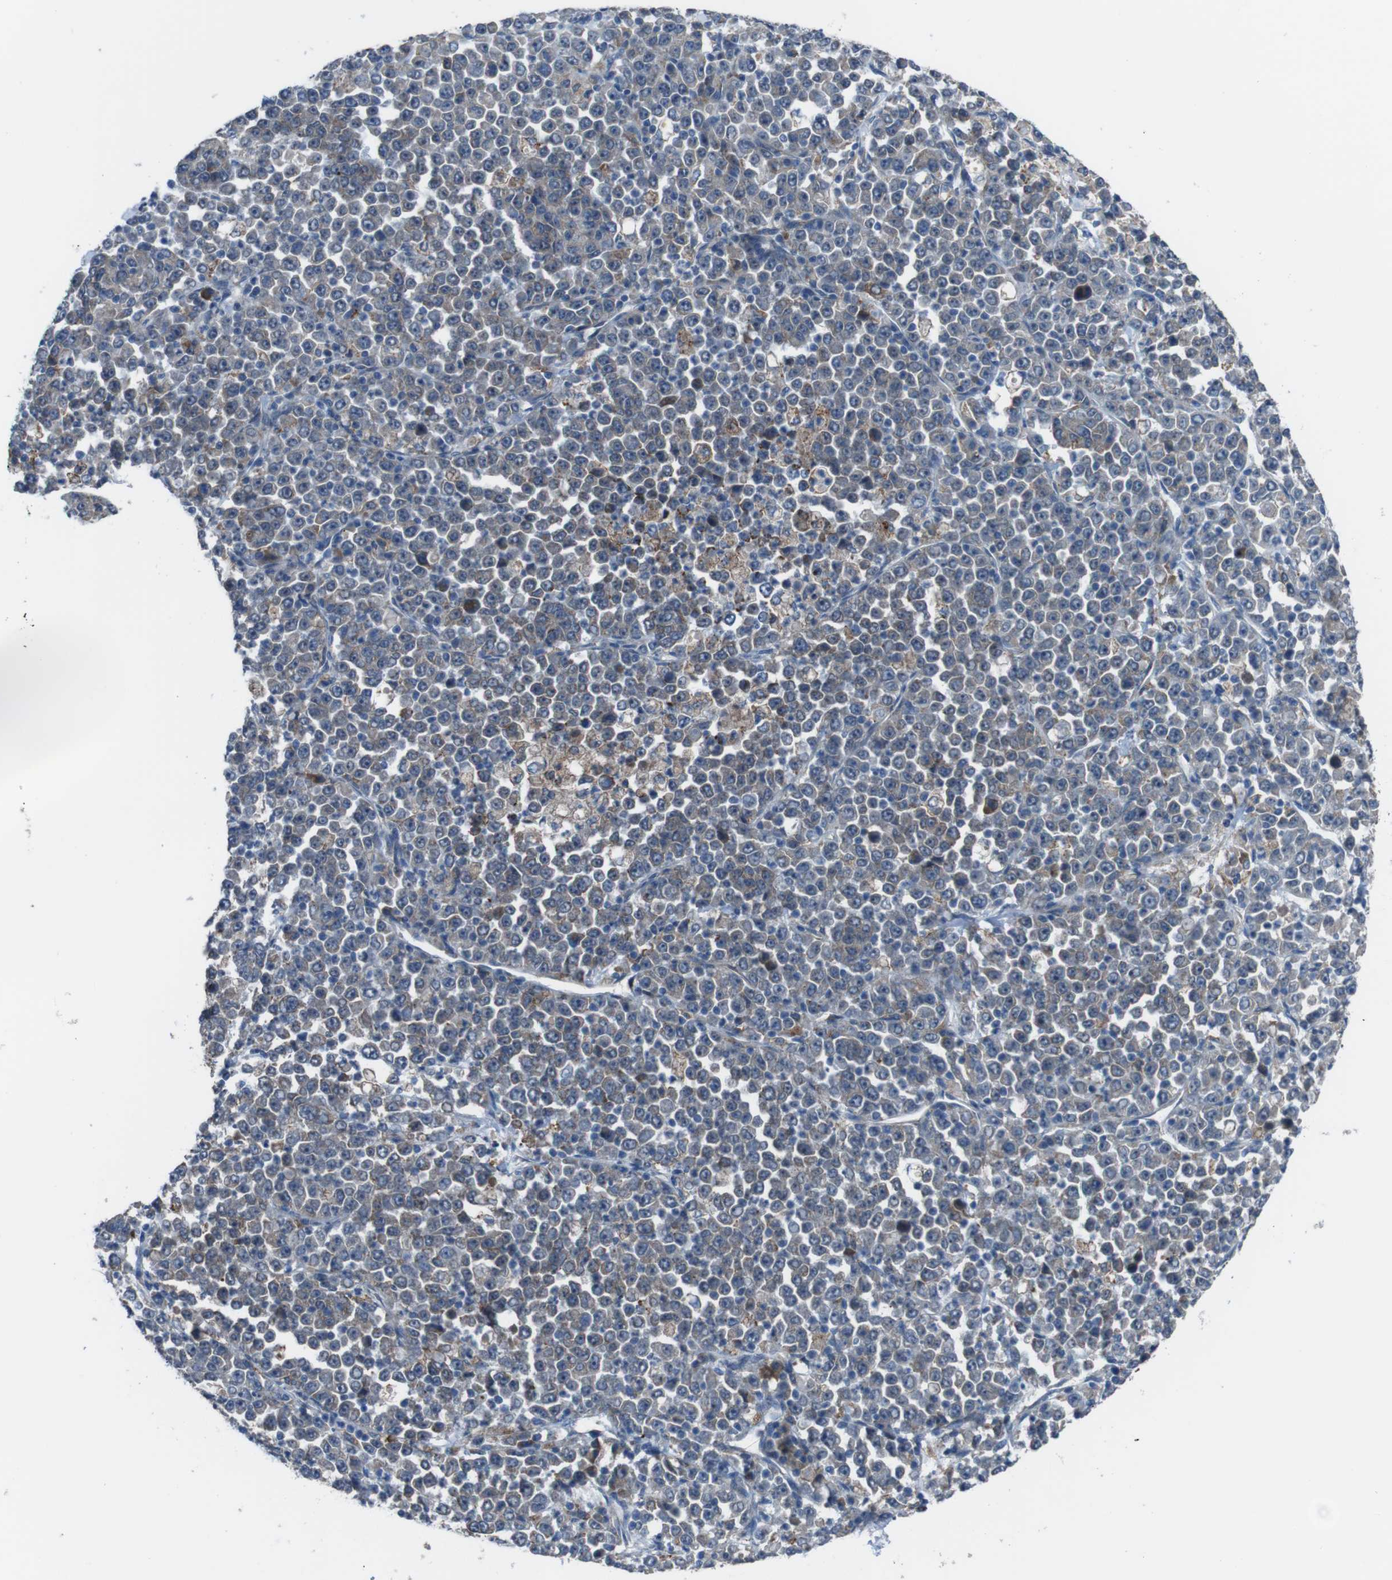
{"staining": {"intensity": "weak", "quantity": "25%-75%", "location": "cytoplasmic/membranous"}, "tissue": "stomach cancer", "cell_type": "Tumor cells", "image_type": "cancer", "snomed": [{"axis": "morphology", "description": "Normal tissue, NOS"}, {"axis": "morphology", "description": "Adenocarcinoma, NOS"}, {"axis": "topography", "description": "Stomach, upper"}, {"axis": "topography", "description": "Stomach"}], "caption": "Stomach adenocarcinoma stained with a protein marker demonstrates weak staining in tumor cells.", "gene": "CDH22", "patient": {"sex": "male", "age": 59}}